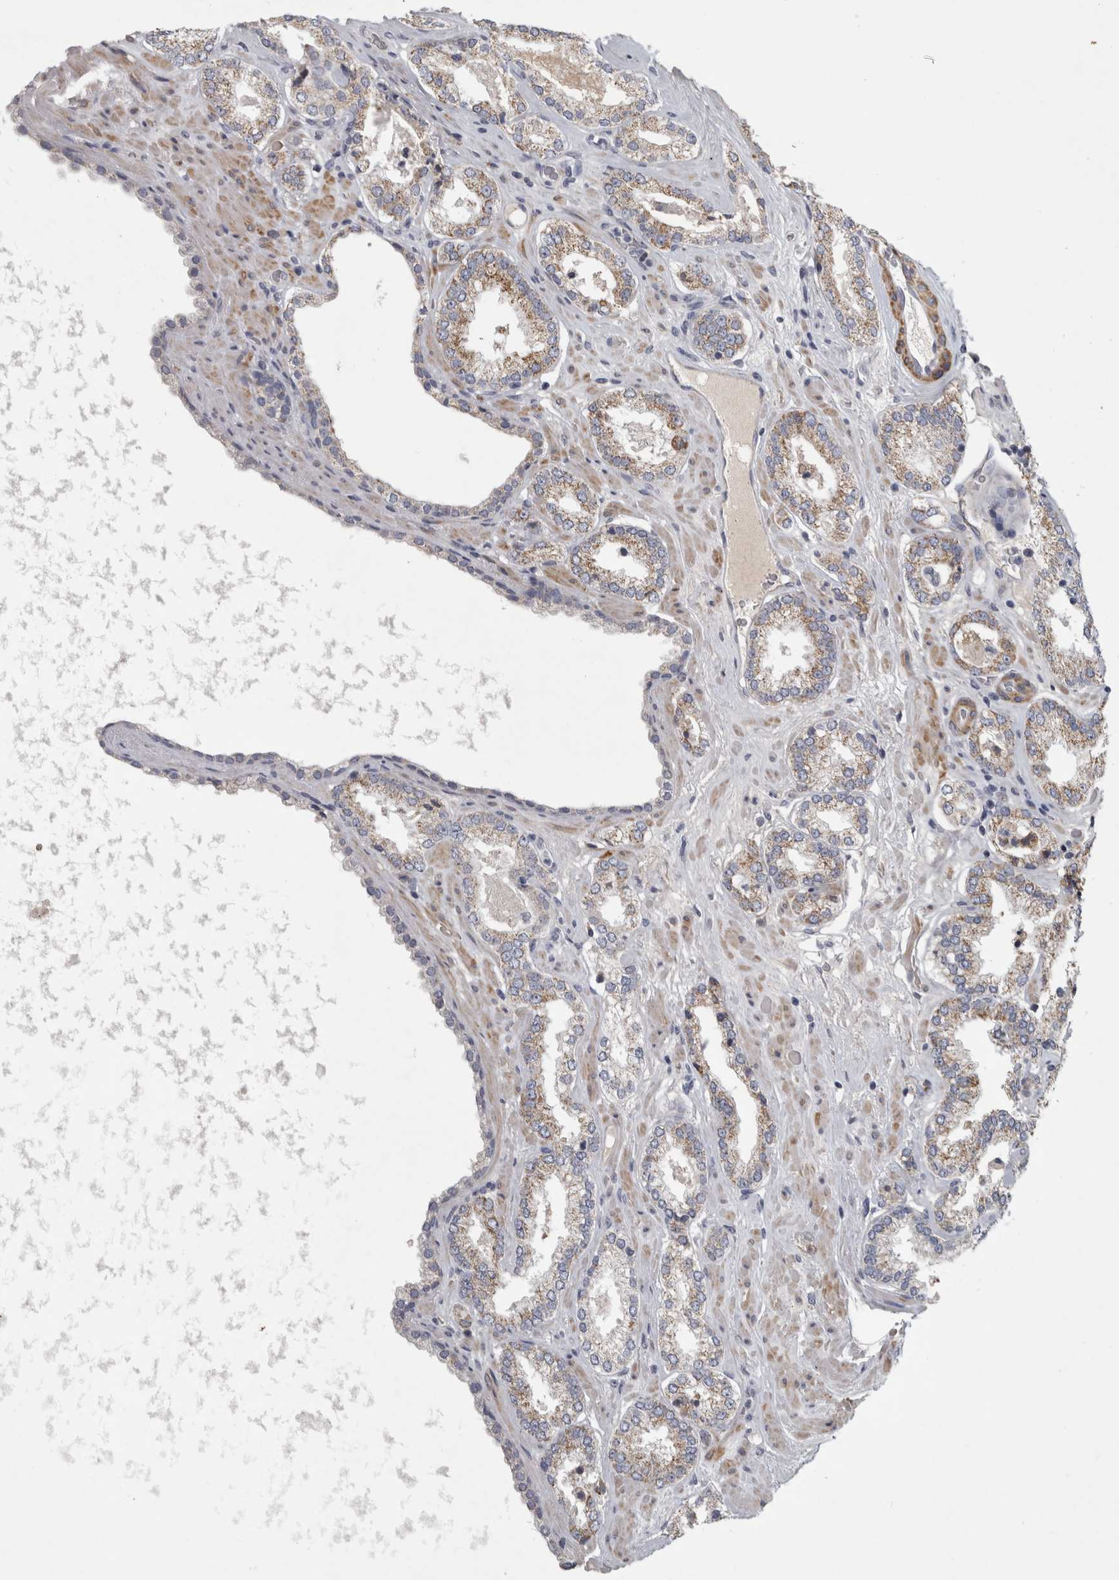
{"staining": {"intensity": "weak", "quantity": "<25%", "location": "cytoplasmic/membranous"}, "tissue": "prostate cancer", "cell_type": "Tumor cells", "image_type": "cancer", "snomed": [{"axis": "morphology", "description": "Adenocarcinoma, Low grade"}, {"axis": "topography", "description": "Prostate"}], "caption": "A micrograph of prostate cancer stained for a protein displays no brown staining in tumor cells. The staining is performed using DAB brown chromogen with nuclei counter-stained in using hematoxylin.", "gene": "DBT", "patient": {"sex": "male", "age": 62}}